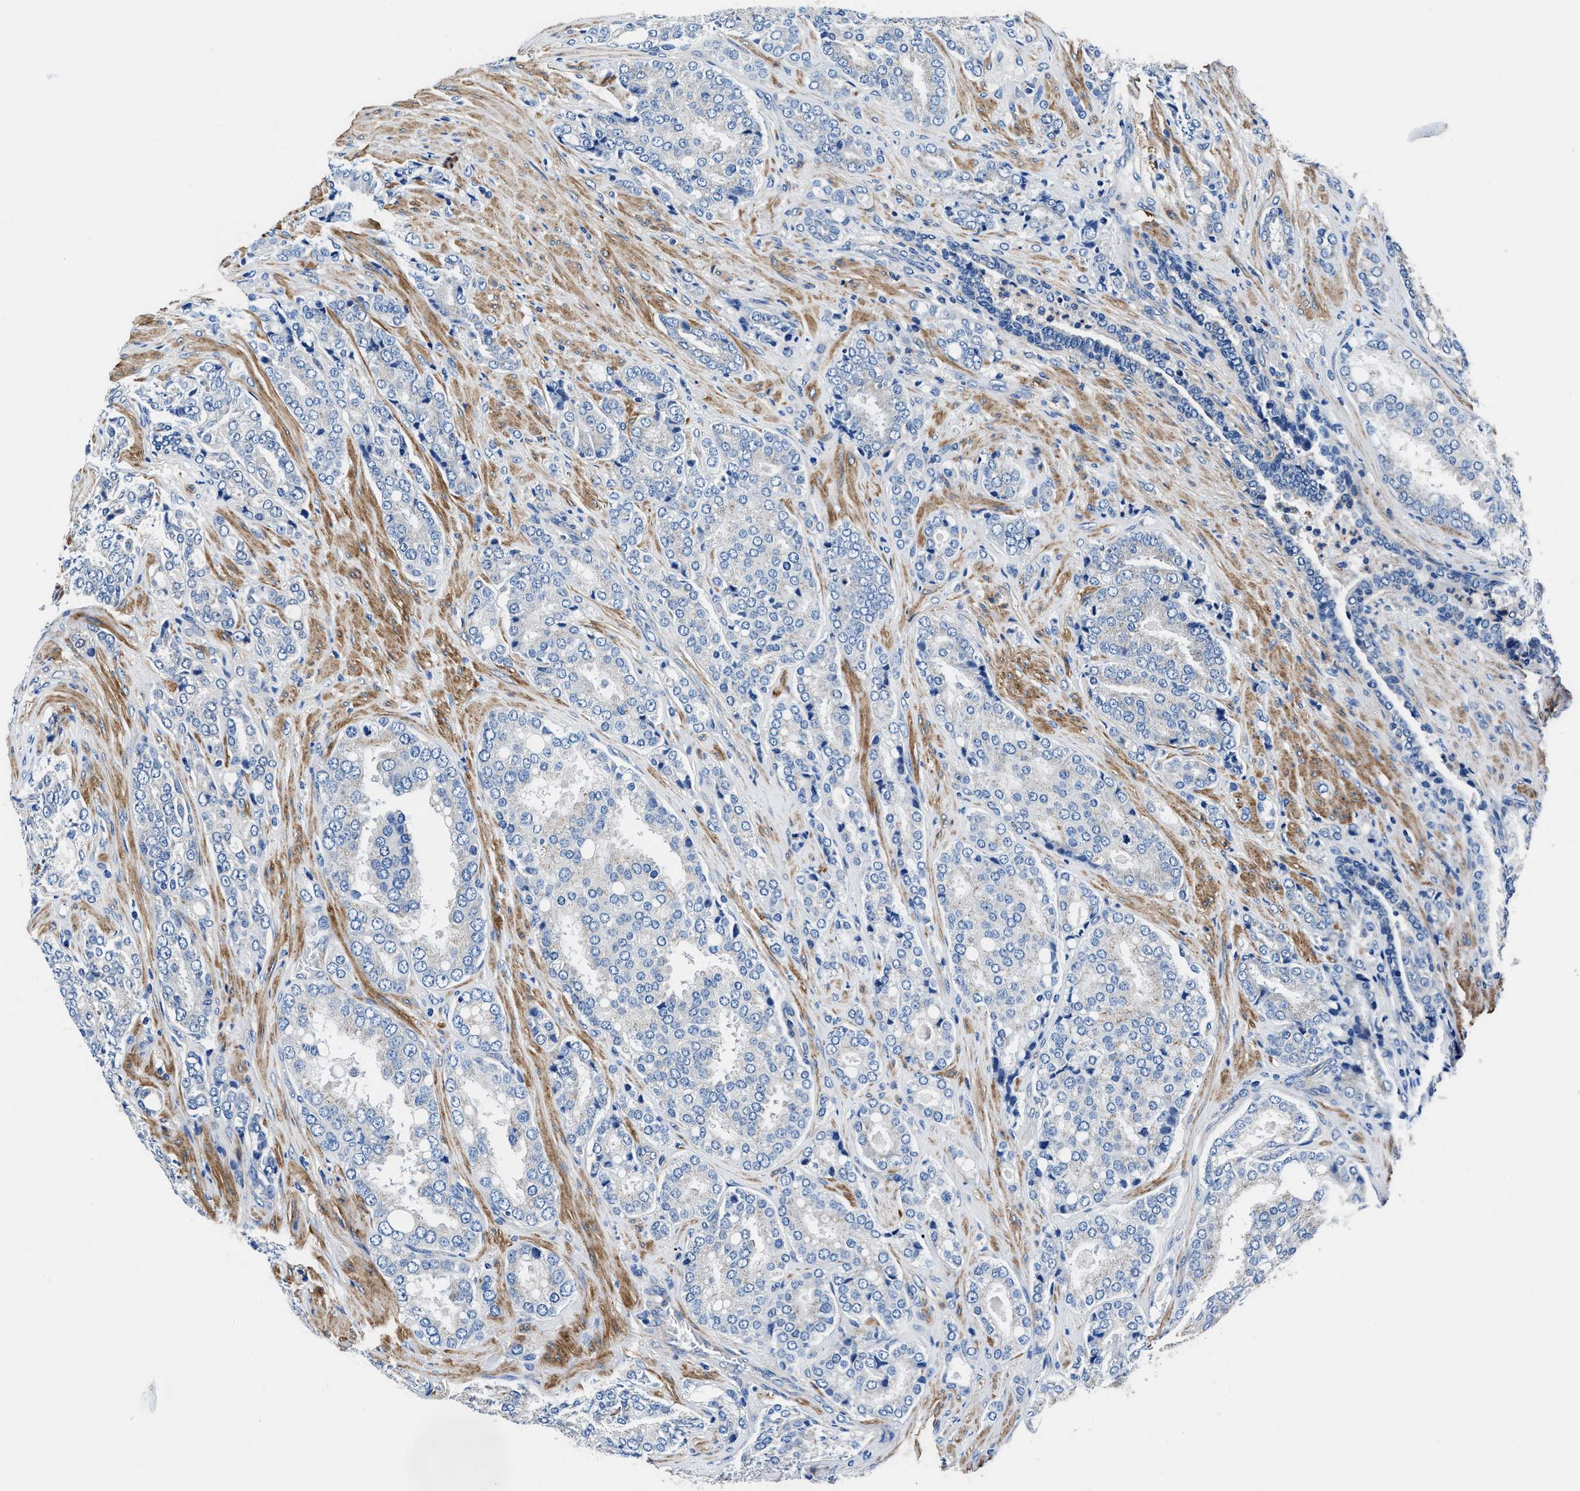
{"staining": {"intensity": "negative", "quantity": "none", "location": "none"}, "tissue": "prostate cancer", "cell_type": "Tumor cells", "image_type": "cancer", "snomed": [{"axis": "morphology", "description": "Adenocarcinoma, High grade"}, {"axis": "topography", "description": "Prostate"}], "caption": "Prostate cancer stained for a protein using immunohistochemistry (IHC) displays no expression tumor cells.", "gene": "NEU1", "patient": {"sex": "male", "age": 50}}